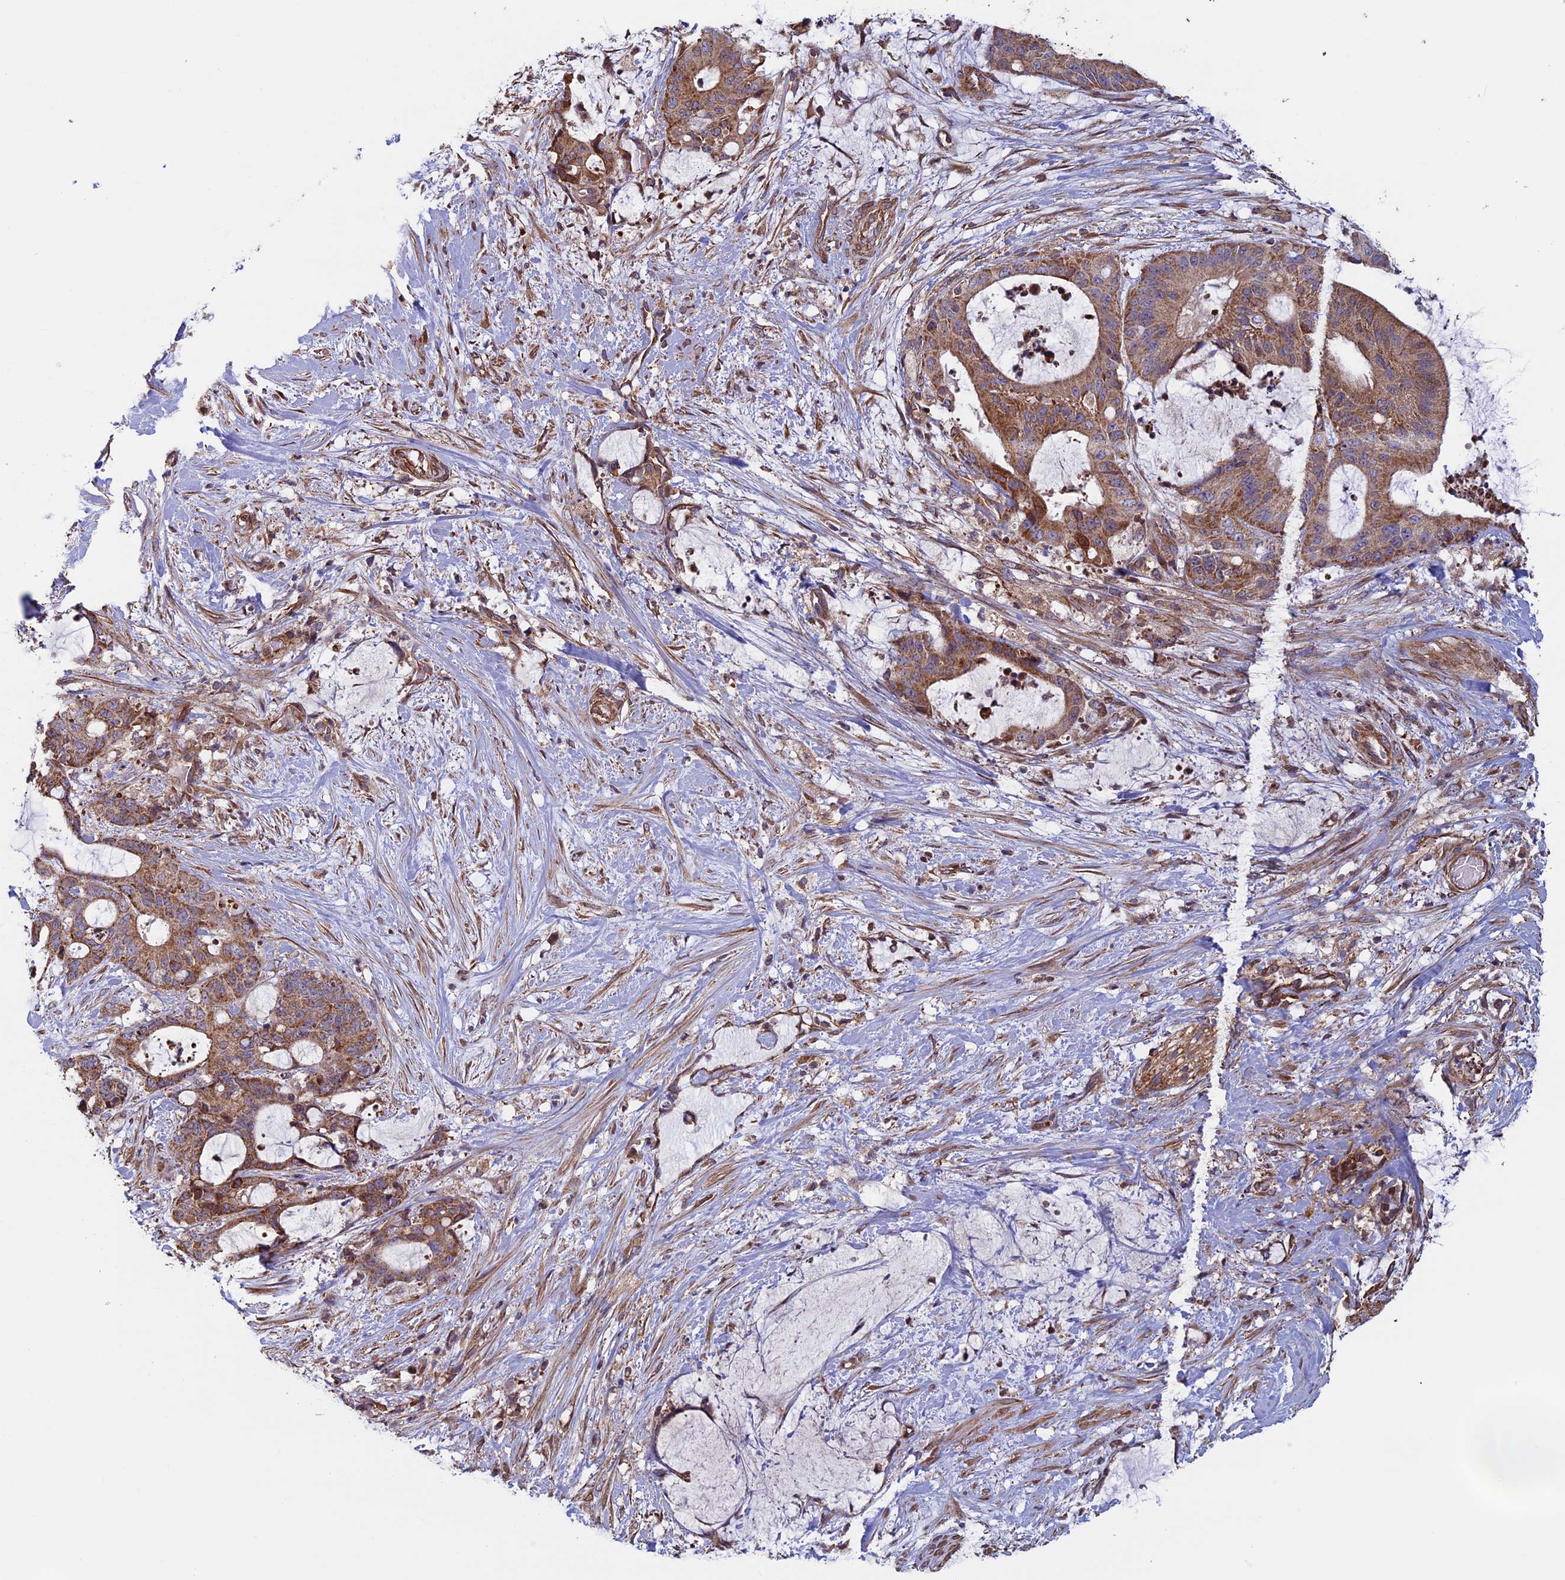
{"staining": {"intensity": "moderate", "quantity": ">75%", "location": "cytoplasmic/membranous"}, "tissue": "liver cancer", "cell_type": "Tumor cells", "image_type": "cancer", "snomed": [{"axis": "morphology", "description": "Normal tissue, NOS"}, {"axis": "morphology", "description": "Cholangiocarcinoma"}, {"axis": "topography", "description": "Liver"}, {"axis": "topography", "description": "Peripheral nerve tissue"}], "caption": "Tumor cells show medium levels of moderate cytoplasmic/membranous positivity in about >75% of cells in liver cancer.", "gene": "CCDC8", "patient": {"sex": "female", "age": 73}}